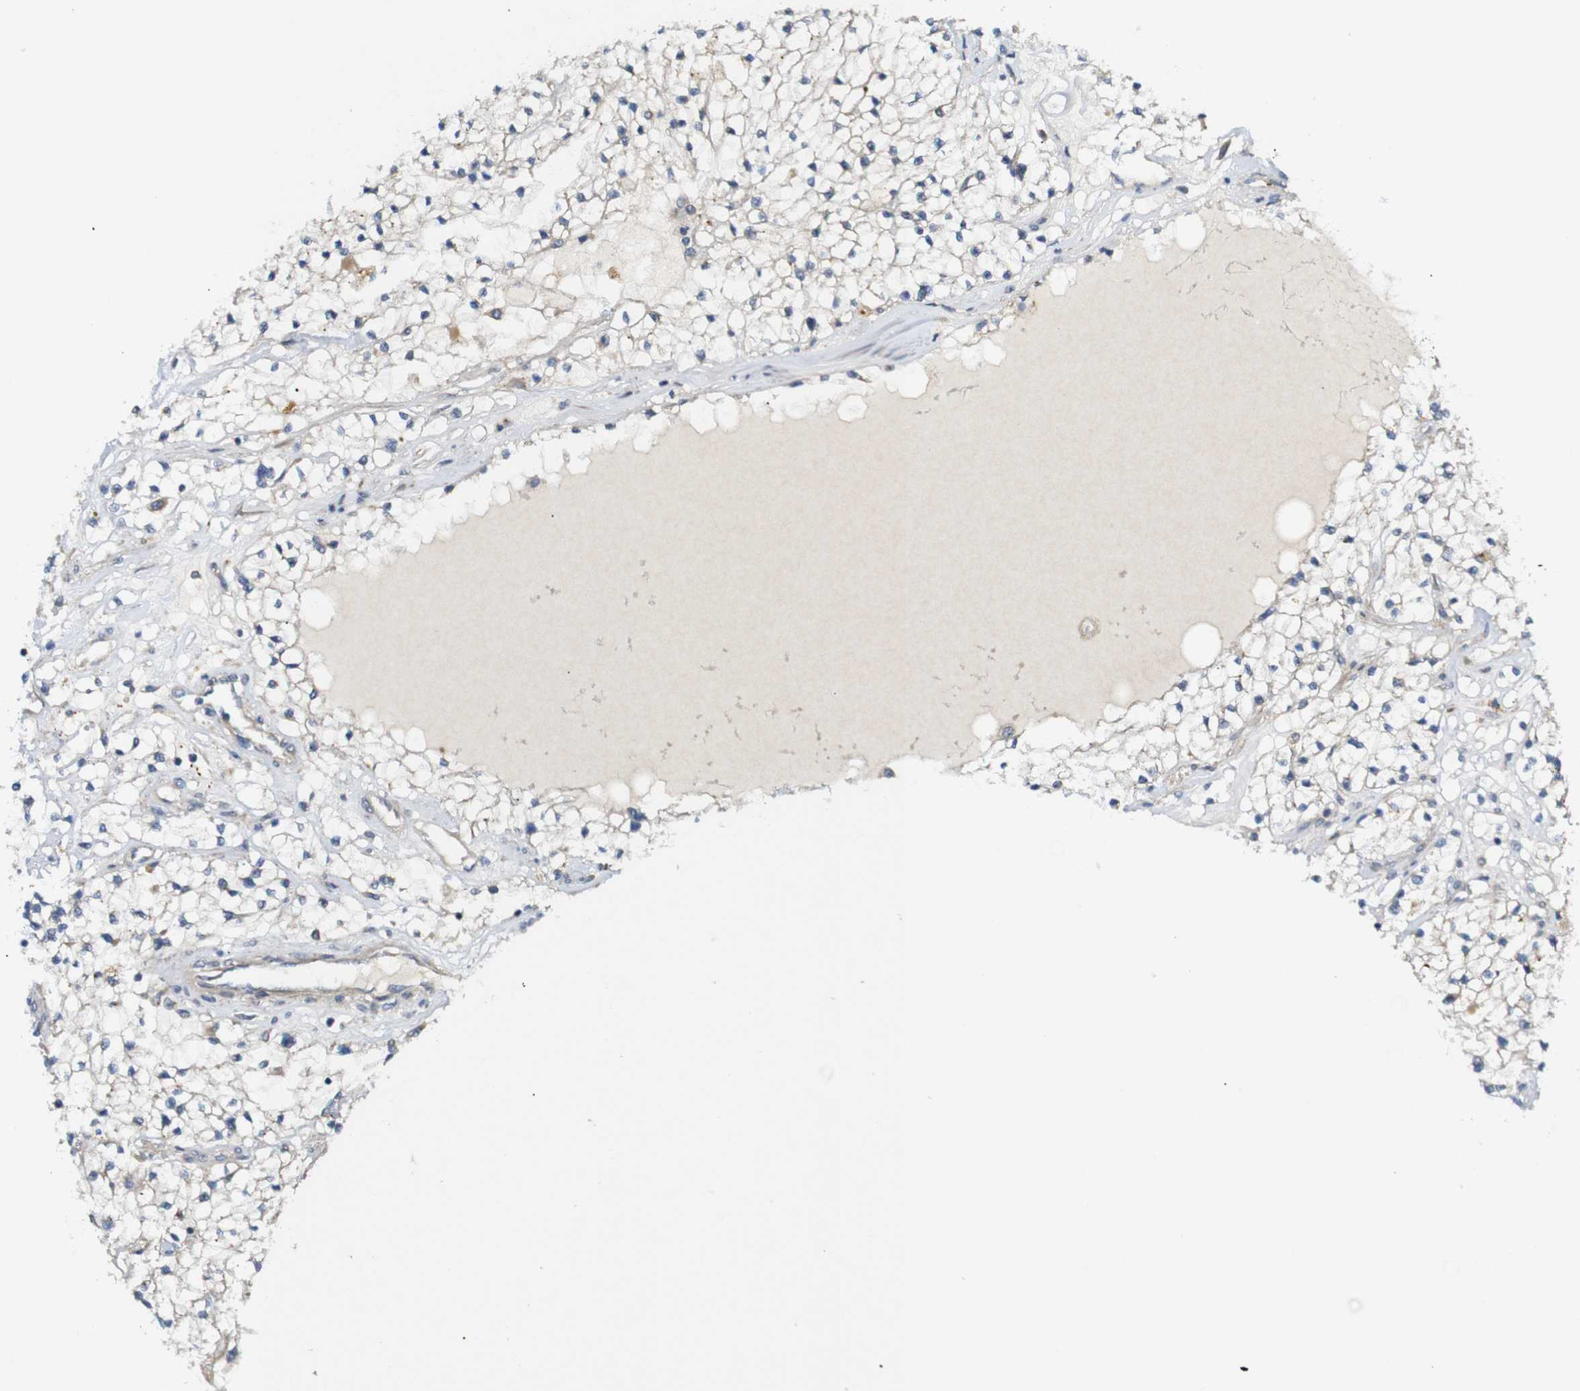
{"staining": {"intensity": "negative", "quantity": "none", "location": "none"}, "tissue": "renal cancer", "cell_type": "Tumor cells", "image_type": "cancer", "snomed": [{"axis": "morphology", "description": "Adenocarcinoma, NOS"}, {"axis": "topography", "description": "Kidney"}], "caption": "Immunohistochemistry (IHC) micrograph of neoplastic tissue: adenocarcinoma (renal) stained with DAB demonstrates no significant protein staining in tumor cells.", "gene": "RPTOR", "patient": {"sex": "male", "age": 68}}